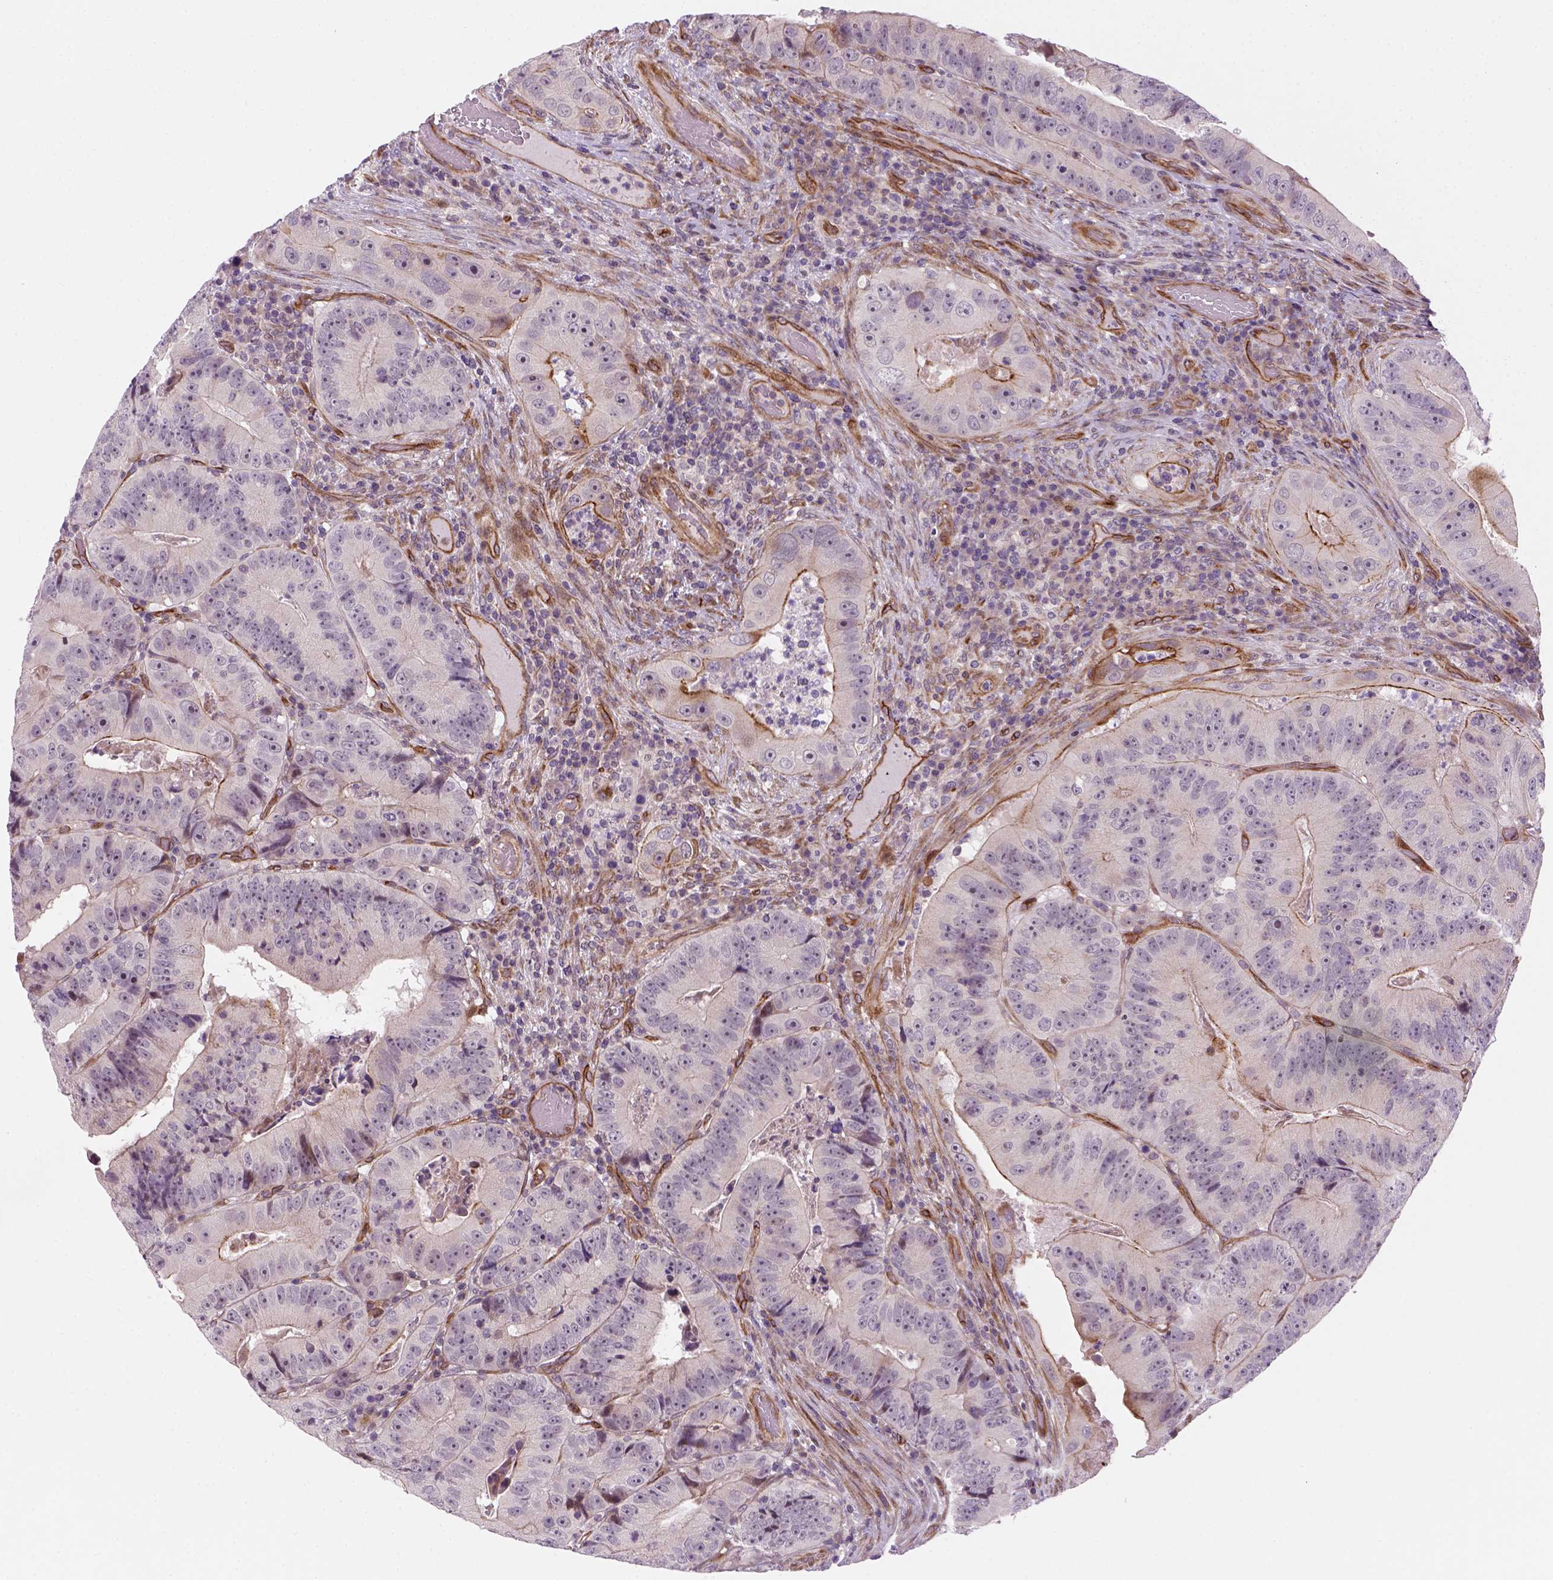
{"staining": {"intensity": "strong", "quantity": "<25%", "location": "cytoplasmic/membranous"}, "tissue": "colorectal cancer", "cell_type": "Tumor cells", "image_type": "cancer", "snomed": [{"axis": "morphology", "description": "Adenocarcinoma, NOS"}, {"axis": "topography", "description": "Colon"}], "caption": "IHC (DAB) staining of adenocarcinoma (colorectal) shows strong cytoplasmic/membranous protein staining in about <25% of tumor cells.", "gene": "VSTM5", "patient": {"sex": "female", "age": 86}}